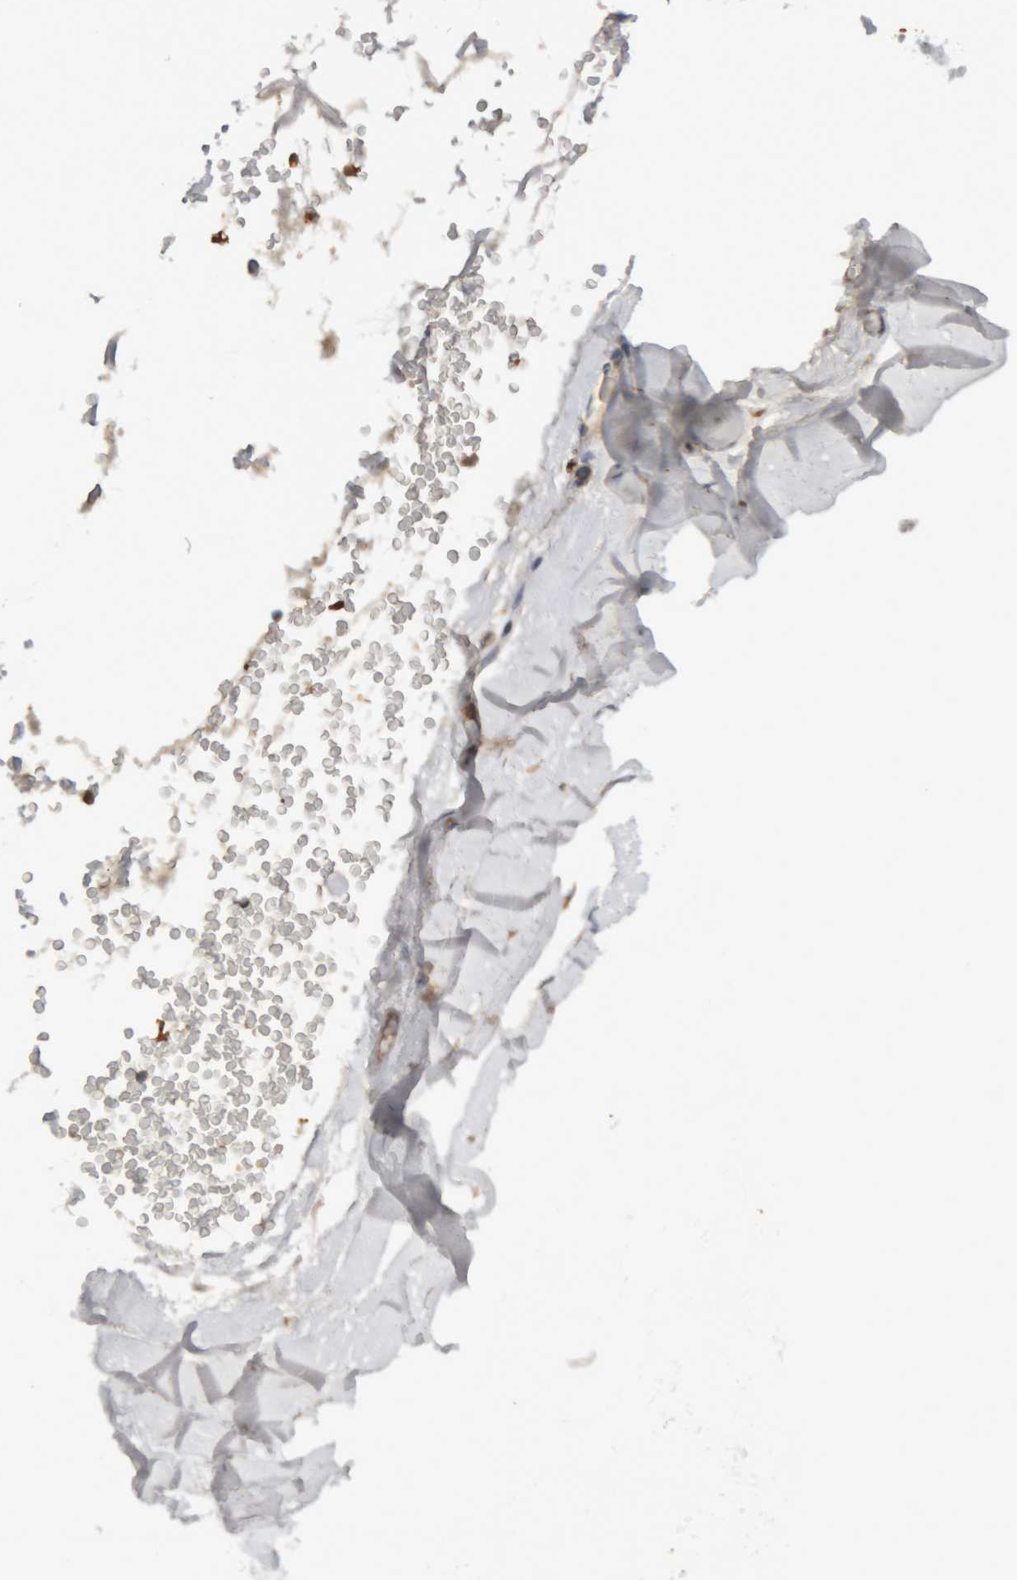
{"staining": {"intensity": "moderate", "quantity": ">75%", "location": "cytoplasmic/membranous"}, "tissue": "adipose tissue", "cell_type": "Adipocytes", "image_type": "normal", "snomed": [{"axis": "morphology", "description": "Normal tissue, NOS"}, {"axis": "topography", "description": "Bronchus"}], "caption": "Adipose tissue stained with IHC demonstrates moderate cytoplasmic/membranous staining in about >75% of adipocytes. The protein is shown in brown color, while the nuclei are stained blue.", "gene": "TMED7", "patient": {"sex": "male", "age": 66}}